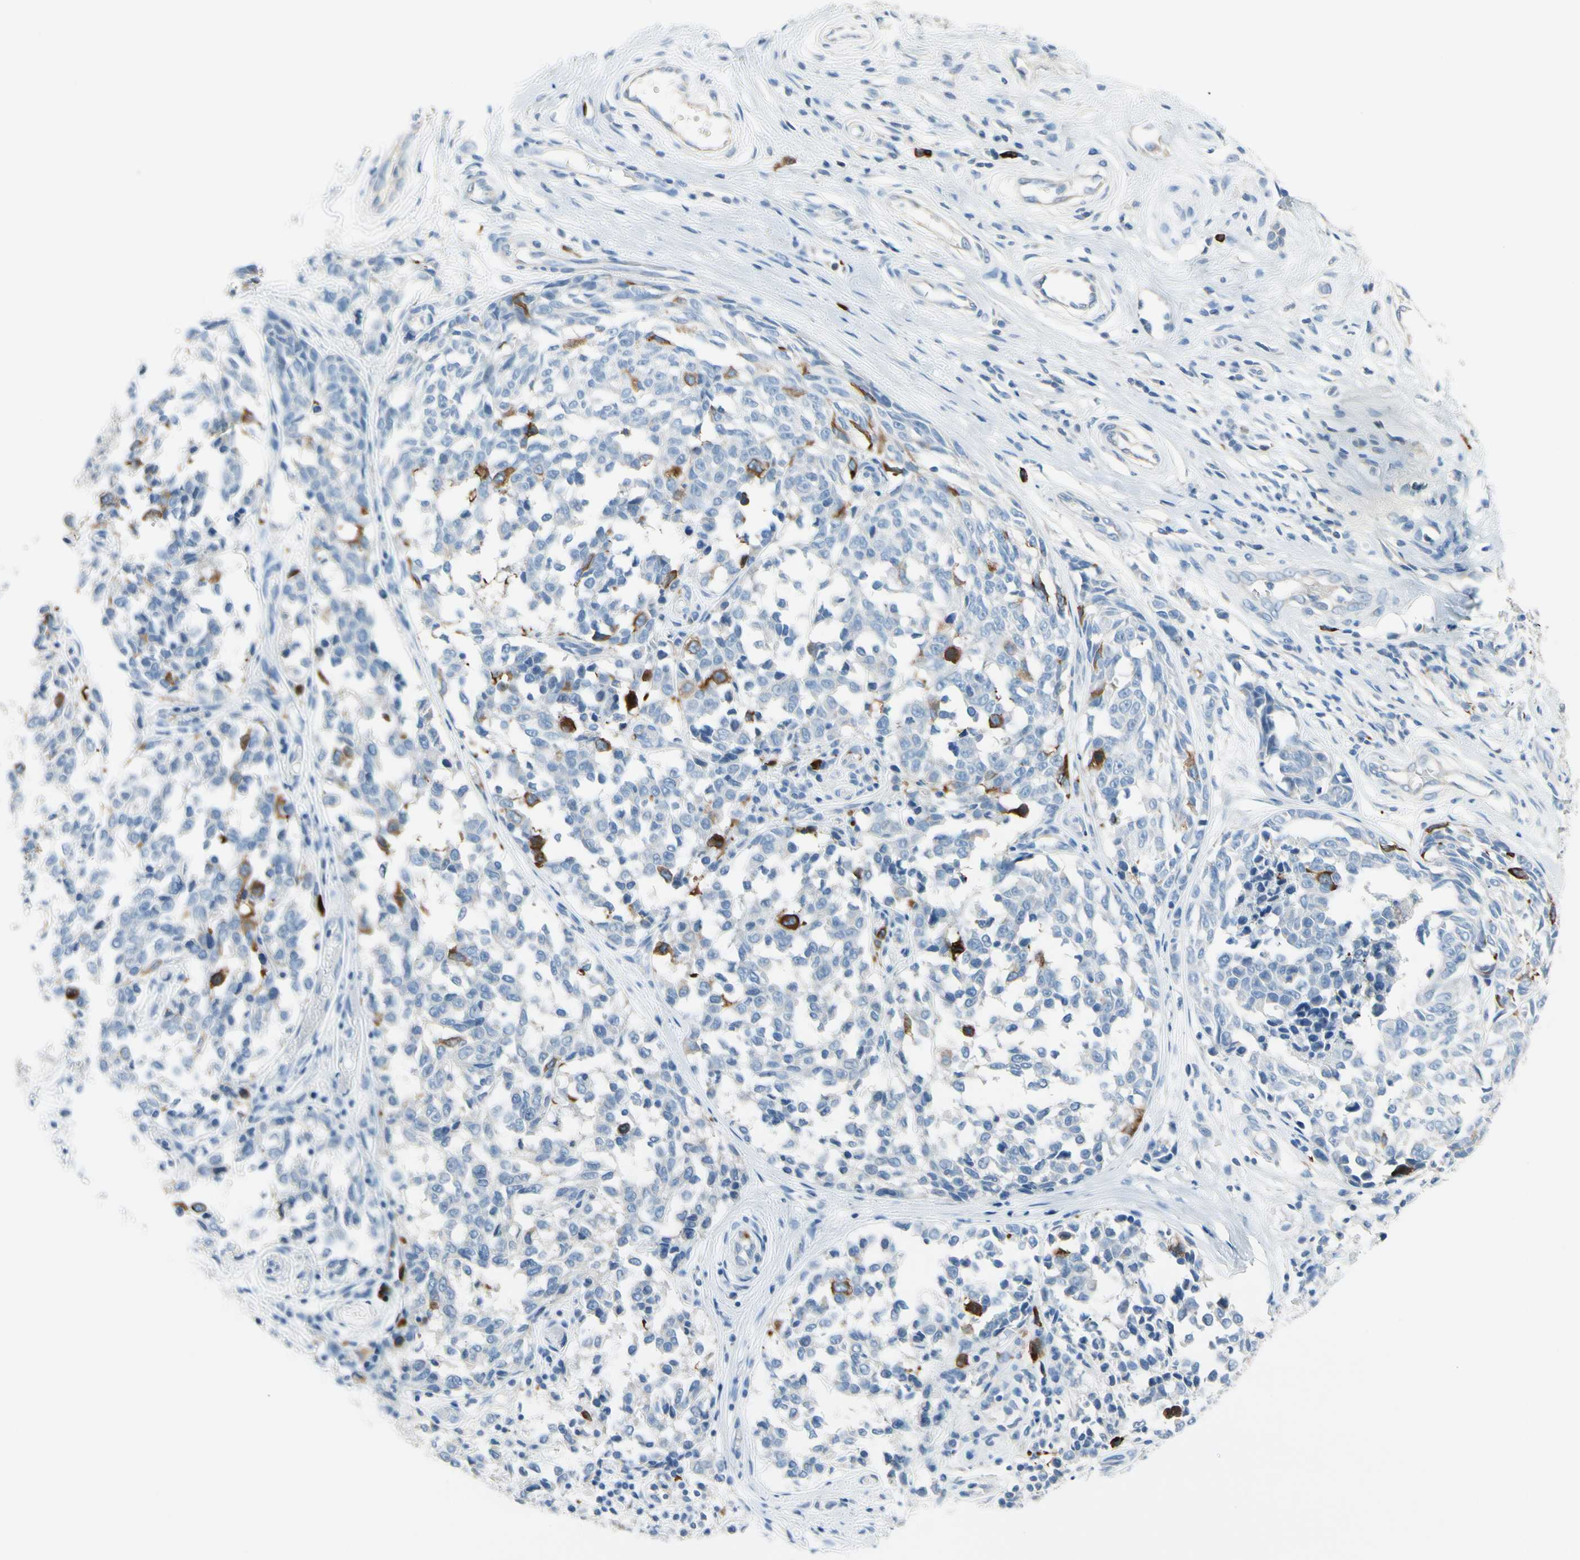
{"staining": {"intensity": "negative", "quantity": "none", "location": "none"}, "tissue": "melanoma", "cell_type": "Tumor cells", "image_type": "cancer", "snomed": [{"axis": "morphology", "description": "Malignant melanoma, NOS"}, {"axis": "topography", "description": "Skin"}], "caption": "Tumor cells are negative for brown protein staining in melanoma. (DAB immunohistochemistry (IHC) with hematoxylin counter stain).", "gene": "TACC3", "patient": {"sex": "female", "age": 64}}